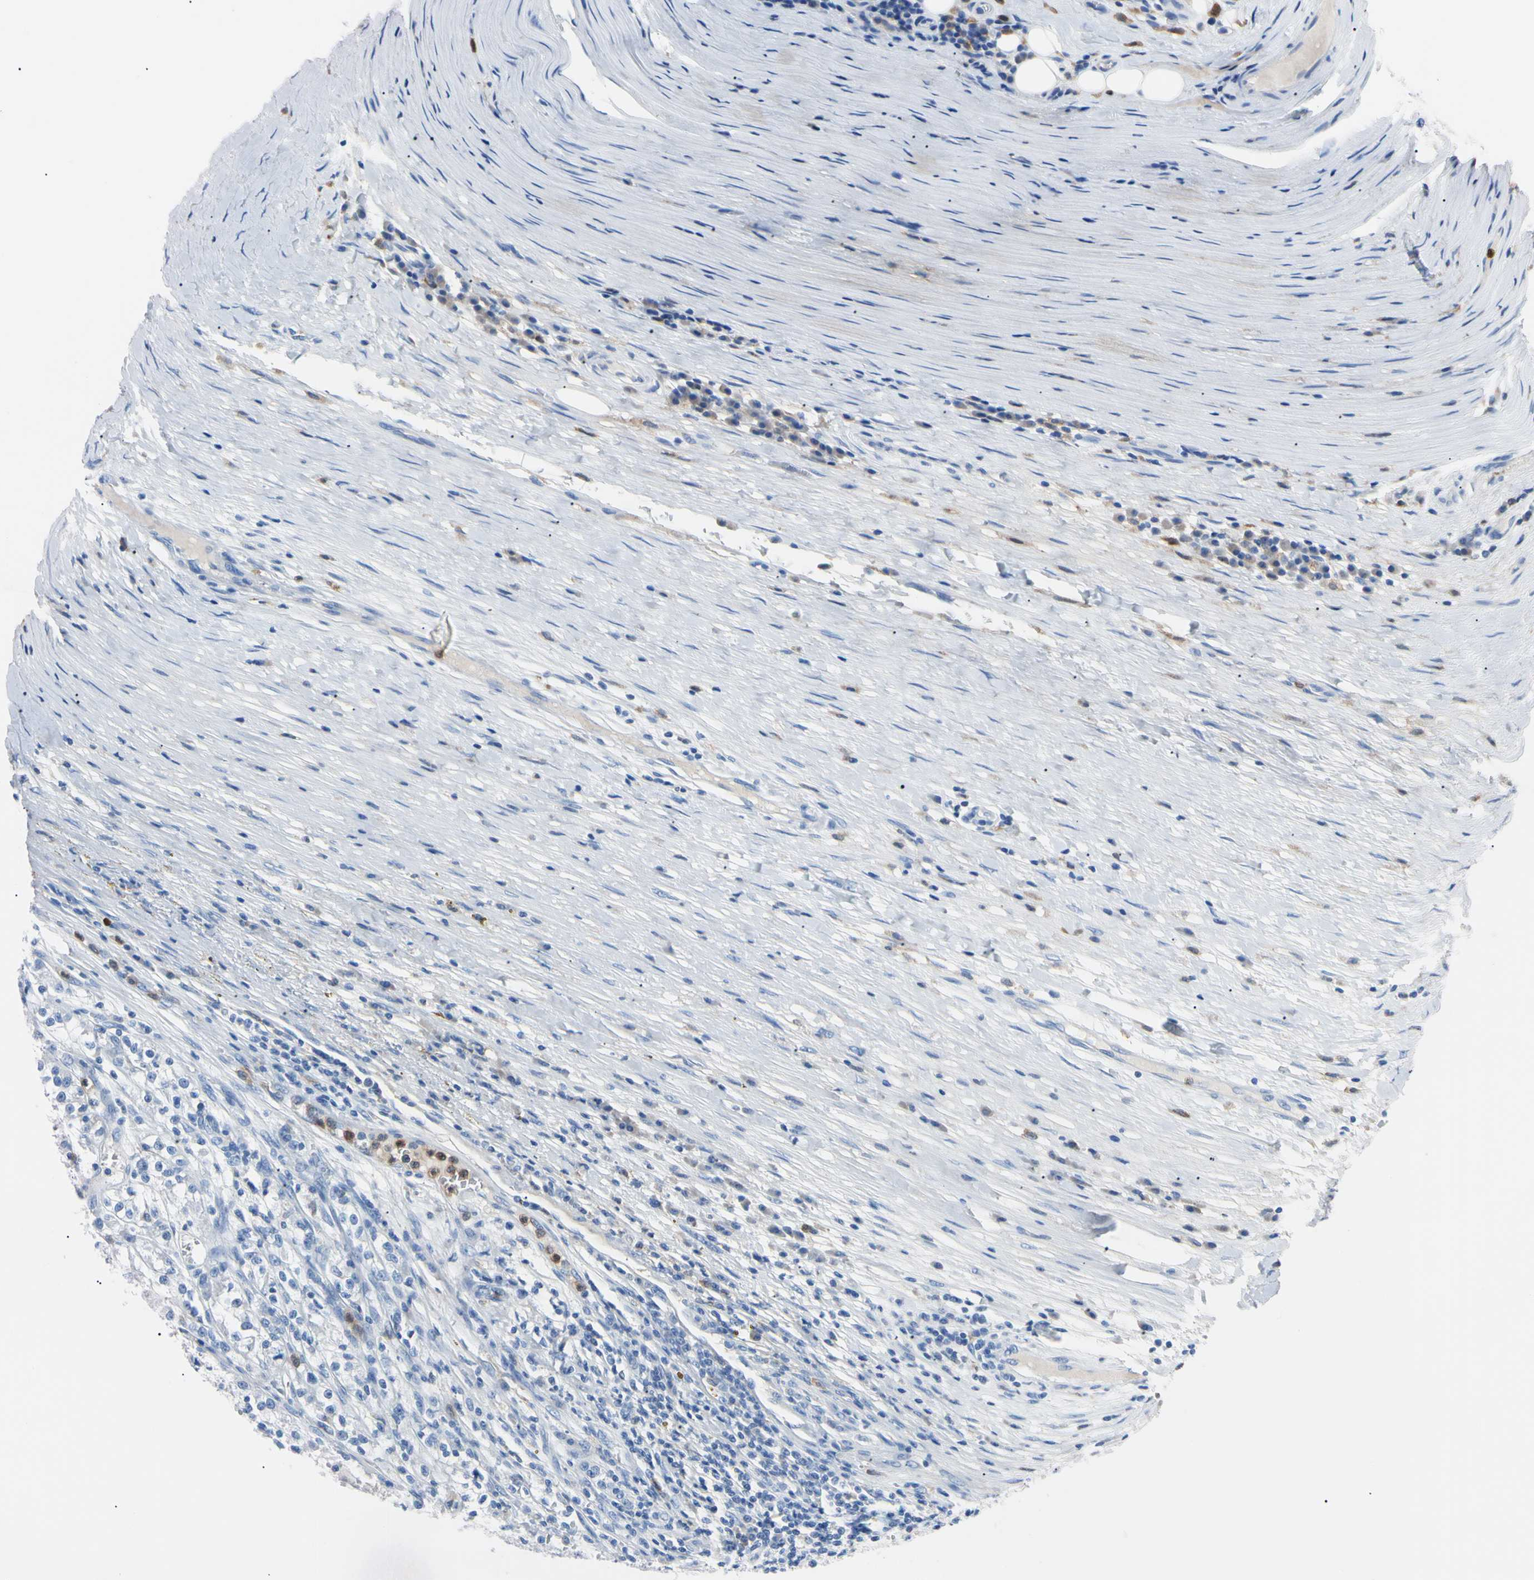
{"staining": {"intensity": "negative", "quantity": "none", "location": "none"}, "tissue": "renal cancer", "cell_type": "Tumor cells", "image_type": "cancer", "snomed": [{"axis": "morphology", "description": "Adenocarcinoma, NOS"}, {"axis": "topography", "description": "Kidney"}], "caption": "A micrograph of human renal cancer (adenocarcinoma) is negative for staining in tumor cells. (IHC, brightfield microscopy, high magnification).", "gene": "NCF4", "patient": {"sex": "female", "age": 52}}